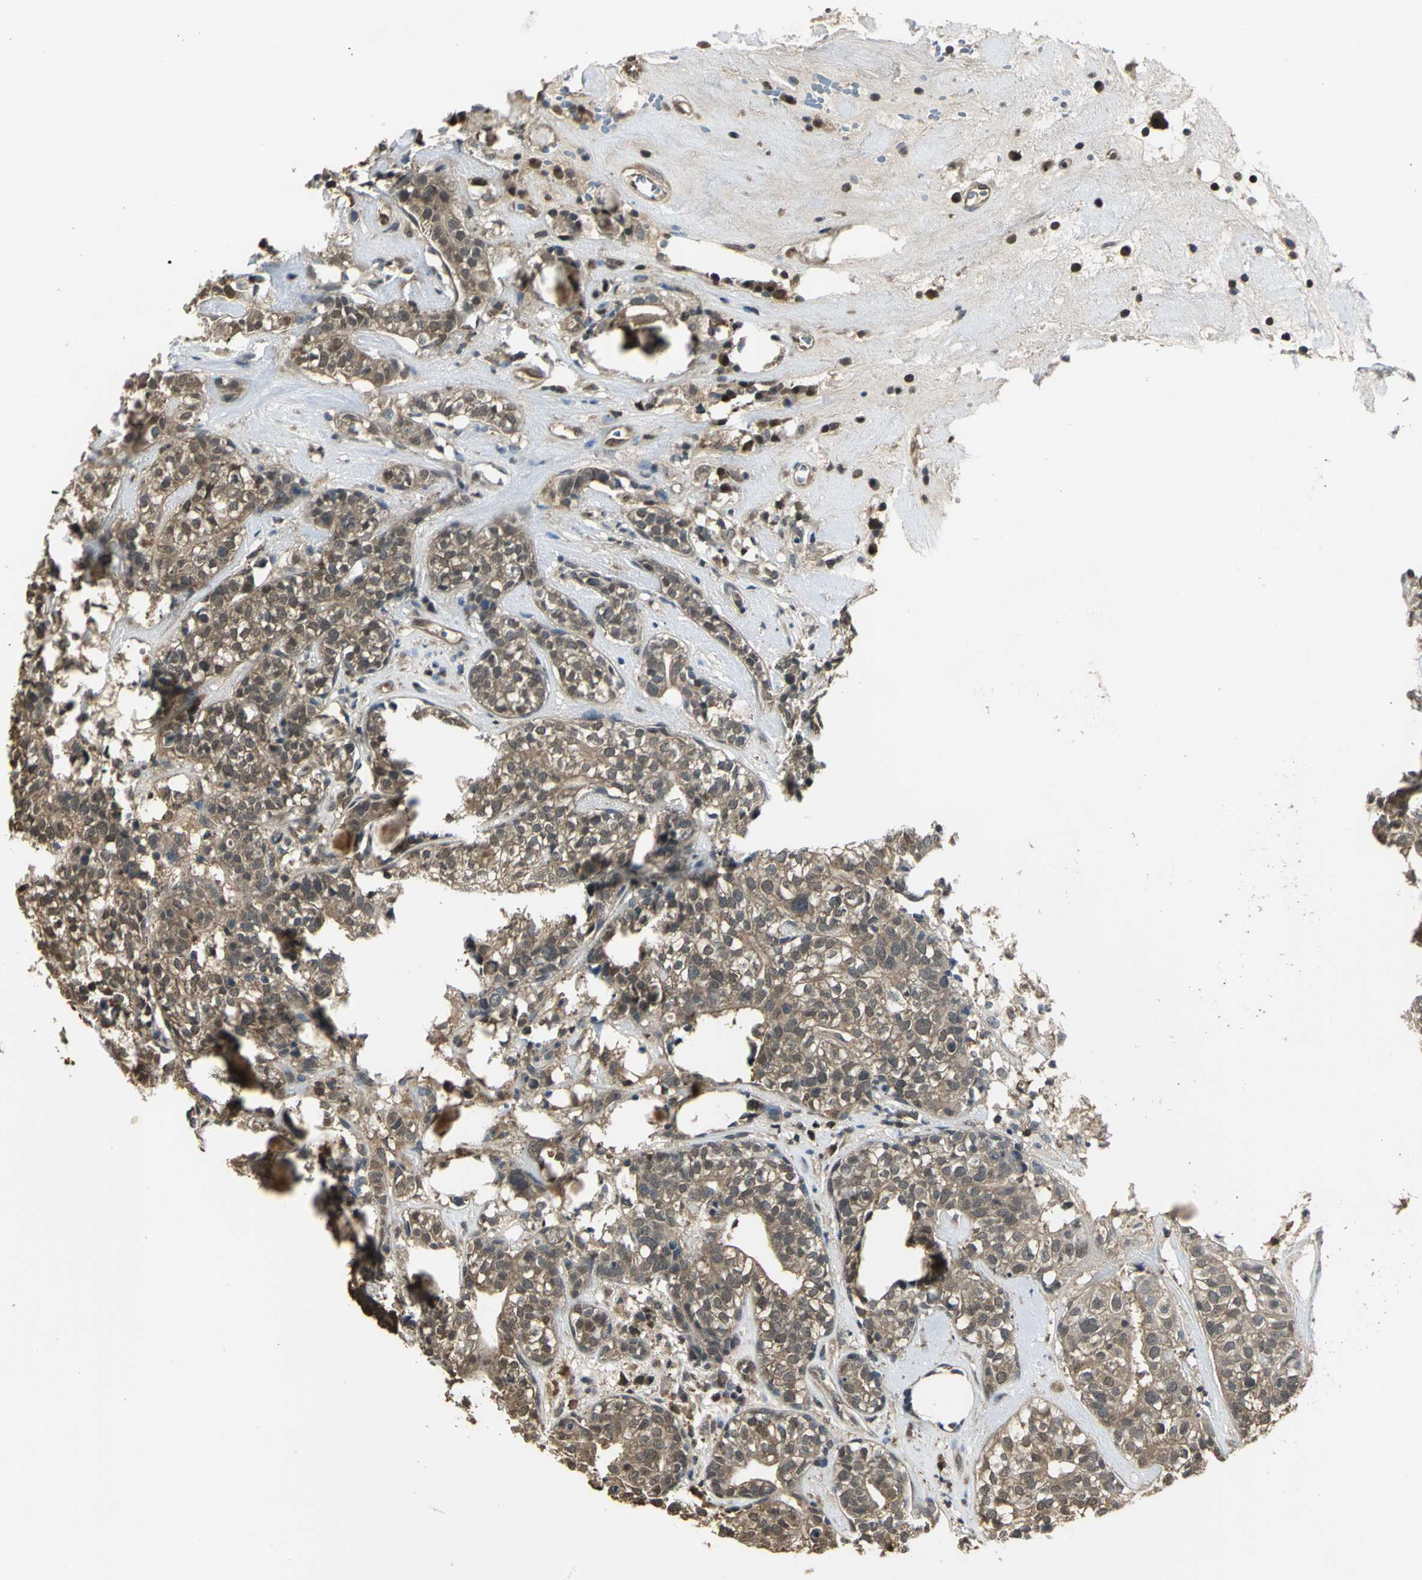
{"staining": {"intensity": "moderate", "quantity": ">75%", "location": "cytoplasmic/membranous"}, "tissue": "head and neck cancer", "cell_type": "Tumor cells", "image_type": "cancer", "snomed": [{"axis": "morphology", "description": "Adenocarcinoma, NOS"}, {"axis": "topography", "description": "Salivary gland"}, {"axis": "topography", "description": "Head-Neck"}], "caption": "This is an image of immunohistochemistry staining of adenocarcinoma (head and neck), which shows moderate staining in the cytoplasmic/membranous of tumor cells.", "gene": "PARK7", "patient": {"sex": "female", "age": 65}}